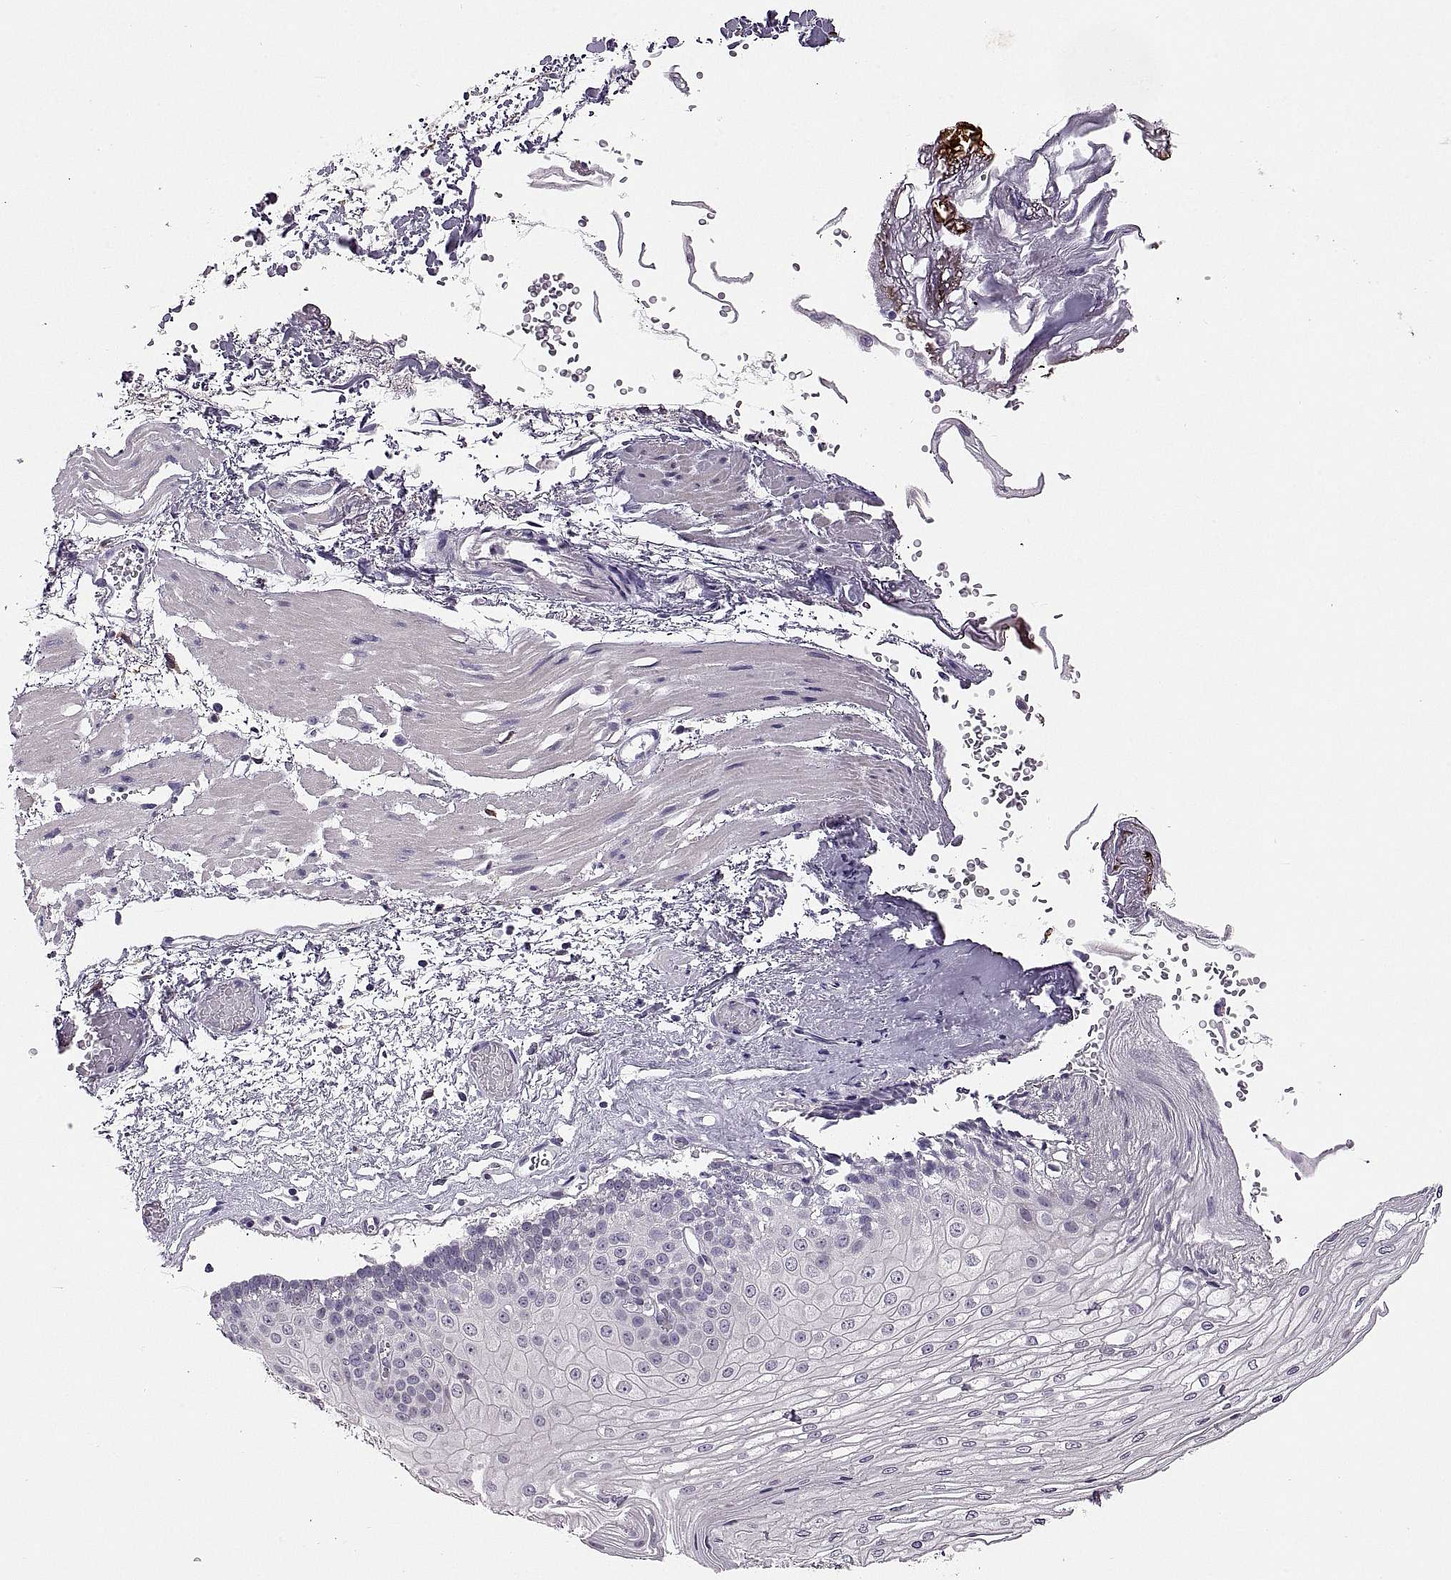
{"staining": {"intensity": "negative", "quantity": "none", "location": "none"}, "tissue": "esophagus", "cell_type": "Squamous epithelial cells", "image_type": "normal", "snomed": [{"axis": "morphology", "description": "Normal tissue, NOS"}, {"axis": "topography", "description": "Esophagus"}], "caption": "Human esophagus stained for a protein using immunohistochemistry (IHC) demonstrates no expression in squamous epithelial cells.", "gene": "ADH6", "patient": {"sex": "female", "age": 62}}